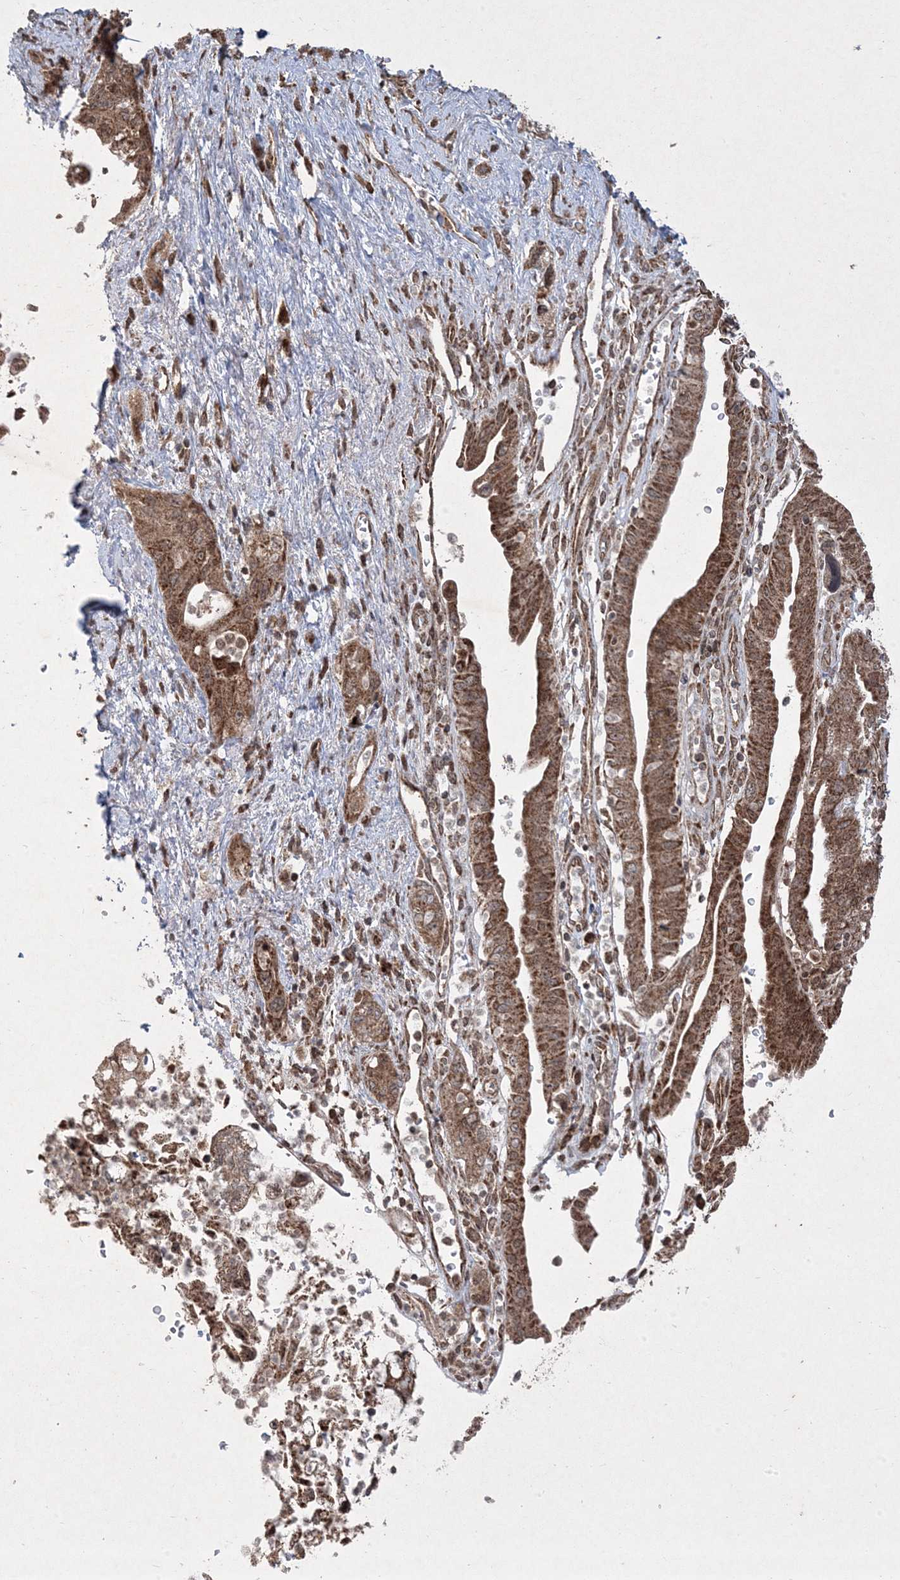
{"staining": {"intensity": "moderate", "quantity": ">75%", "location": "cytoplasmic/membranous,nuclear"}, "tissue": "pancreatic cancer", "cell_type": "Tumor cells", "image_type": "cancer", "snomed": [{"axis": "morphology", "description": "Adenocarcinoma, NOS"}, {"axis": "topography", "description": "Pancreas"}], "caption": "Immunohistochemical staining of human pancreatic cancer displays medium levels of moderate cytoplasmic/membranous and nuclear positivity in approximately >75% of tumor cells.", "gene": "PLEKHM2", "patient": {"sex": "female", "age": 73}}